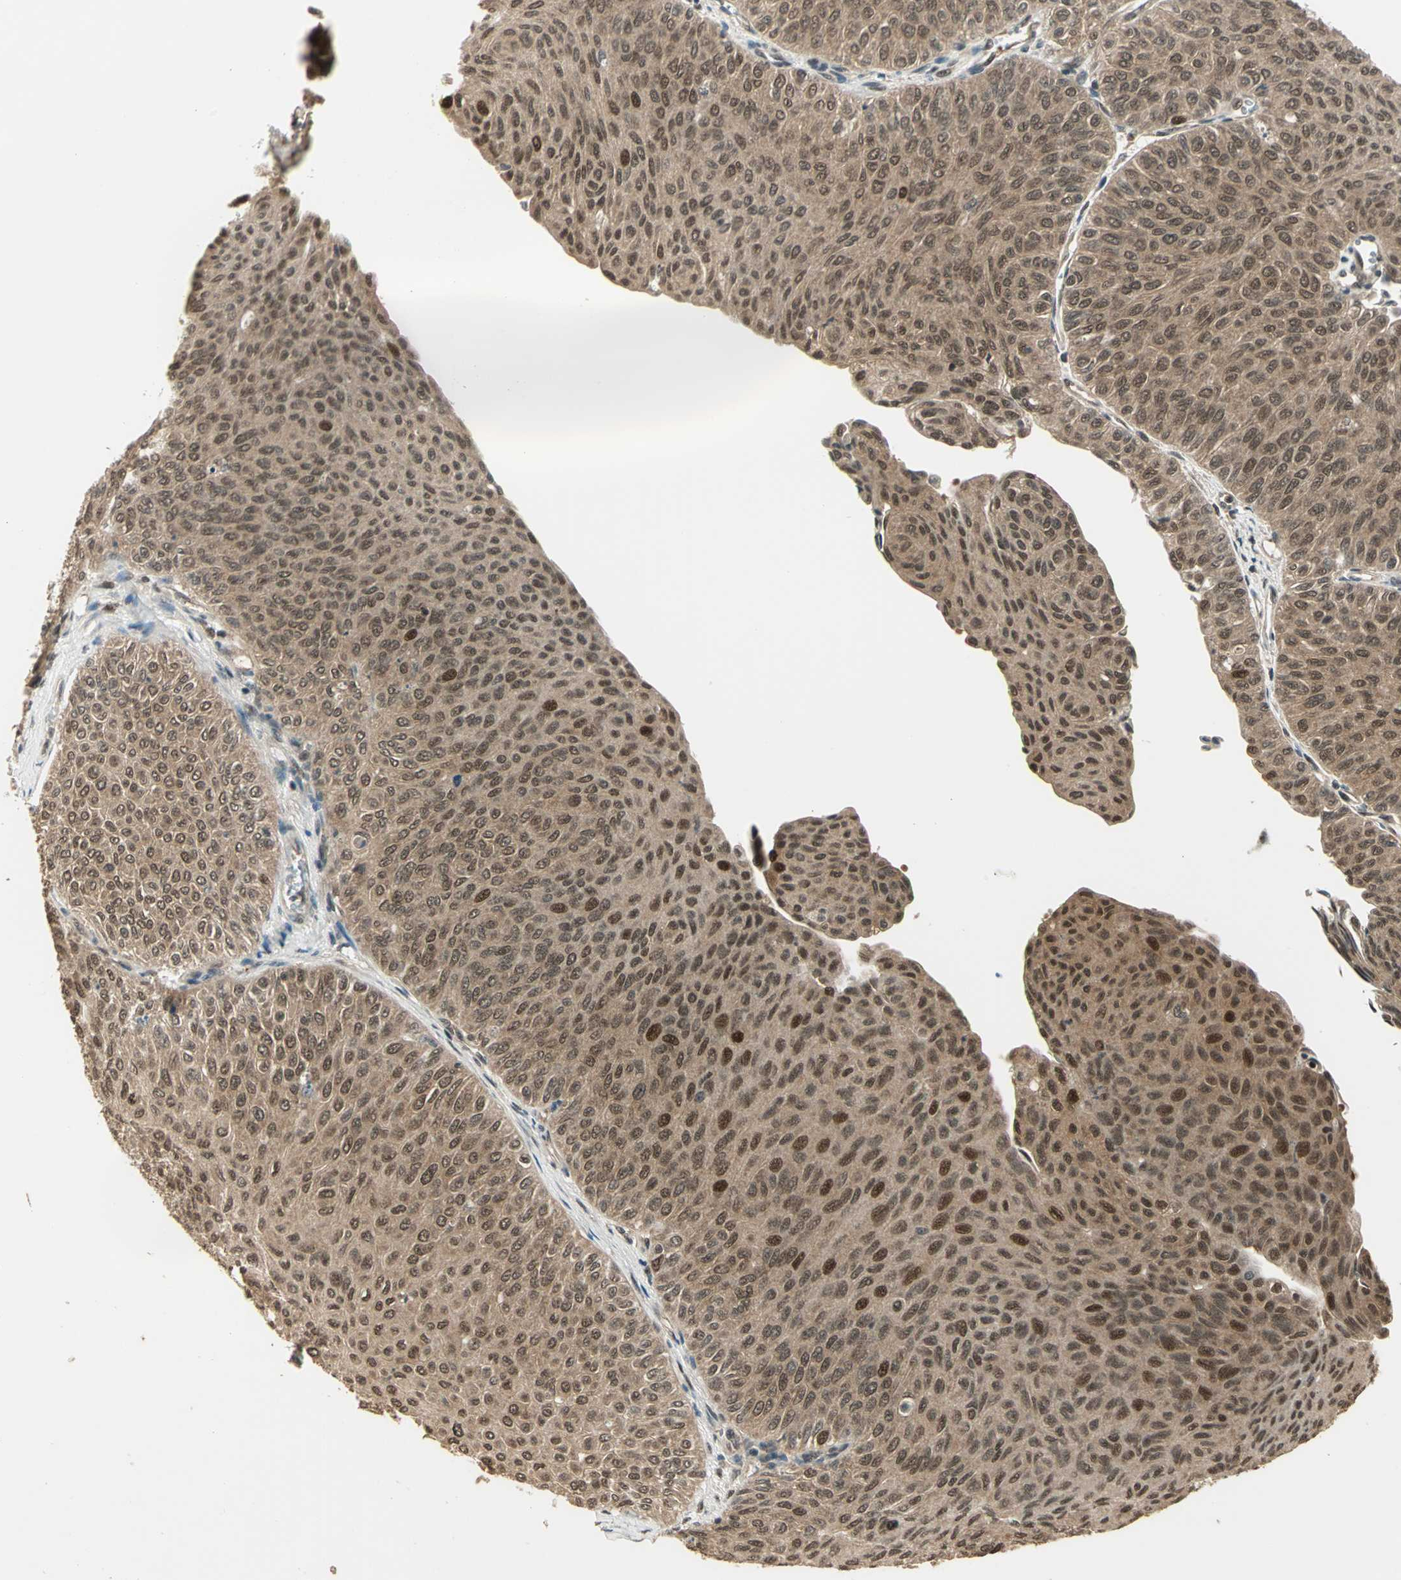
{"staining": {"intensity": "moderate", "quantity": ">75%", "location": "cytoplasmic/membranous,nuclear"}, "tissue": "urothelial cancer", "cell_type": "Tumor cells", "image_type": "cancer", "snomed": [{"axis": "morphology", "description": "Urothelial carcinoma, Low grade"}, {"axis": "topography", "description": "Urinary bladder"}], "caption": "Protein staining of urothelial cancer tissue demonstrates moderate cytoplasmic/membranous and nuclear positivity in about >75% of tumor cells.", "gene": "PSMC3", "patient": {"sex": "male", "age": 78}}